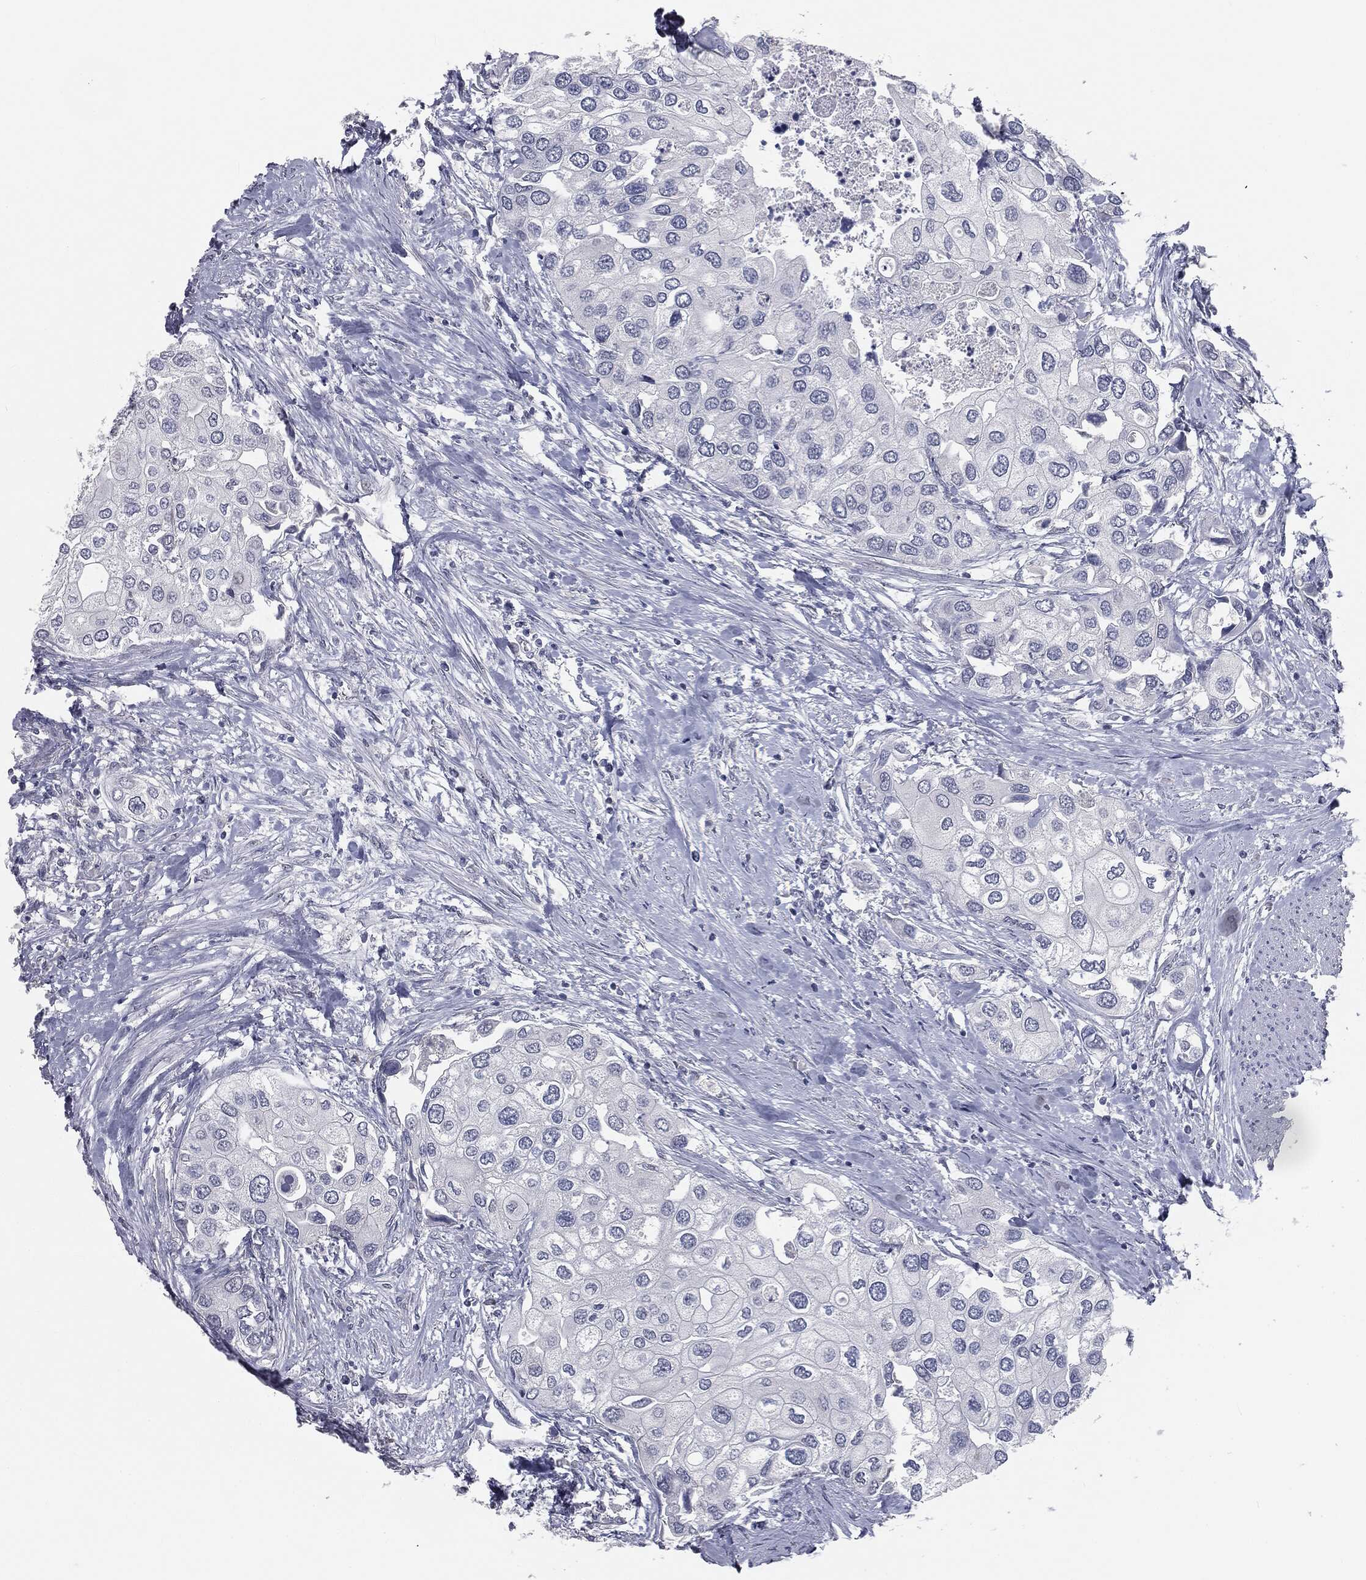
{"staining": {"intensity": "negative", "quantity": "none", "location": "none"}, "tissue": "urothelial cancer", "cell_type": "Tumor cells", "image_type": "cancer", "snomed": [{"axis": "morphology", "description": "Urothelial carcinoma, High grade"}, {"axis": "topography", "description": "Urinary bladder"}], "caption": "High magnification brightfield microscopy of high-grade urothelial carcinoma stained with DAB (3,3'-diaminobenzidine) (brown) and counterstained with hematoxylin (blue): tumor cells show no significant positivity. The staining is performed using DAB (3,3'-diaminobenzidine) brown chromogen with nuclei counter-stained in using hematoxylin.", "gene": "PRAME", "patient": {"sex": "male", "age": 64}}